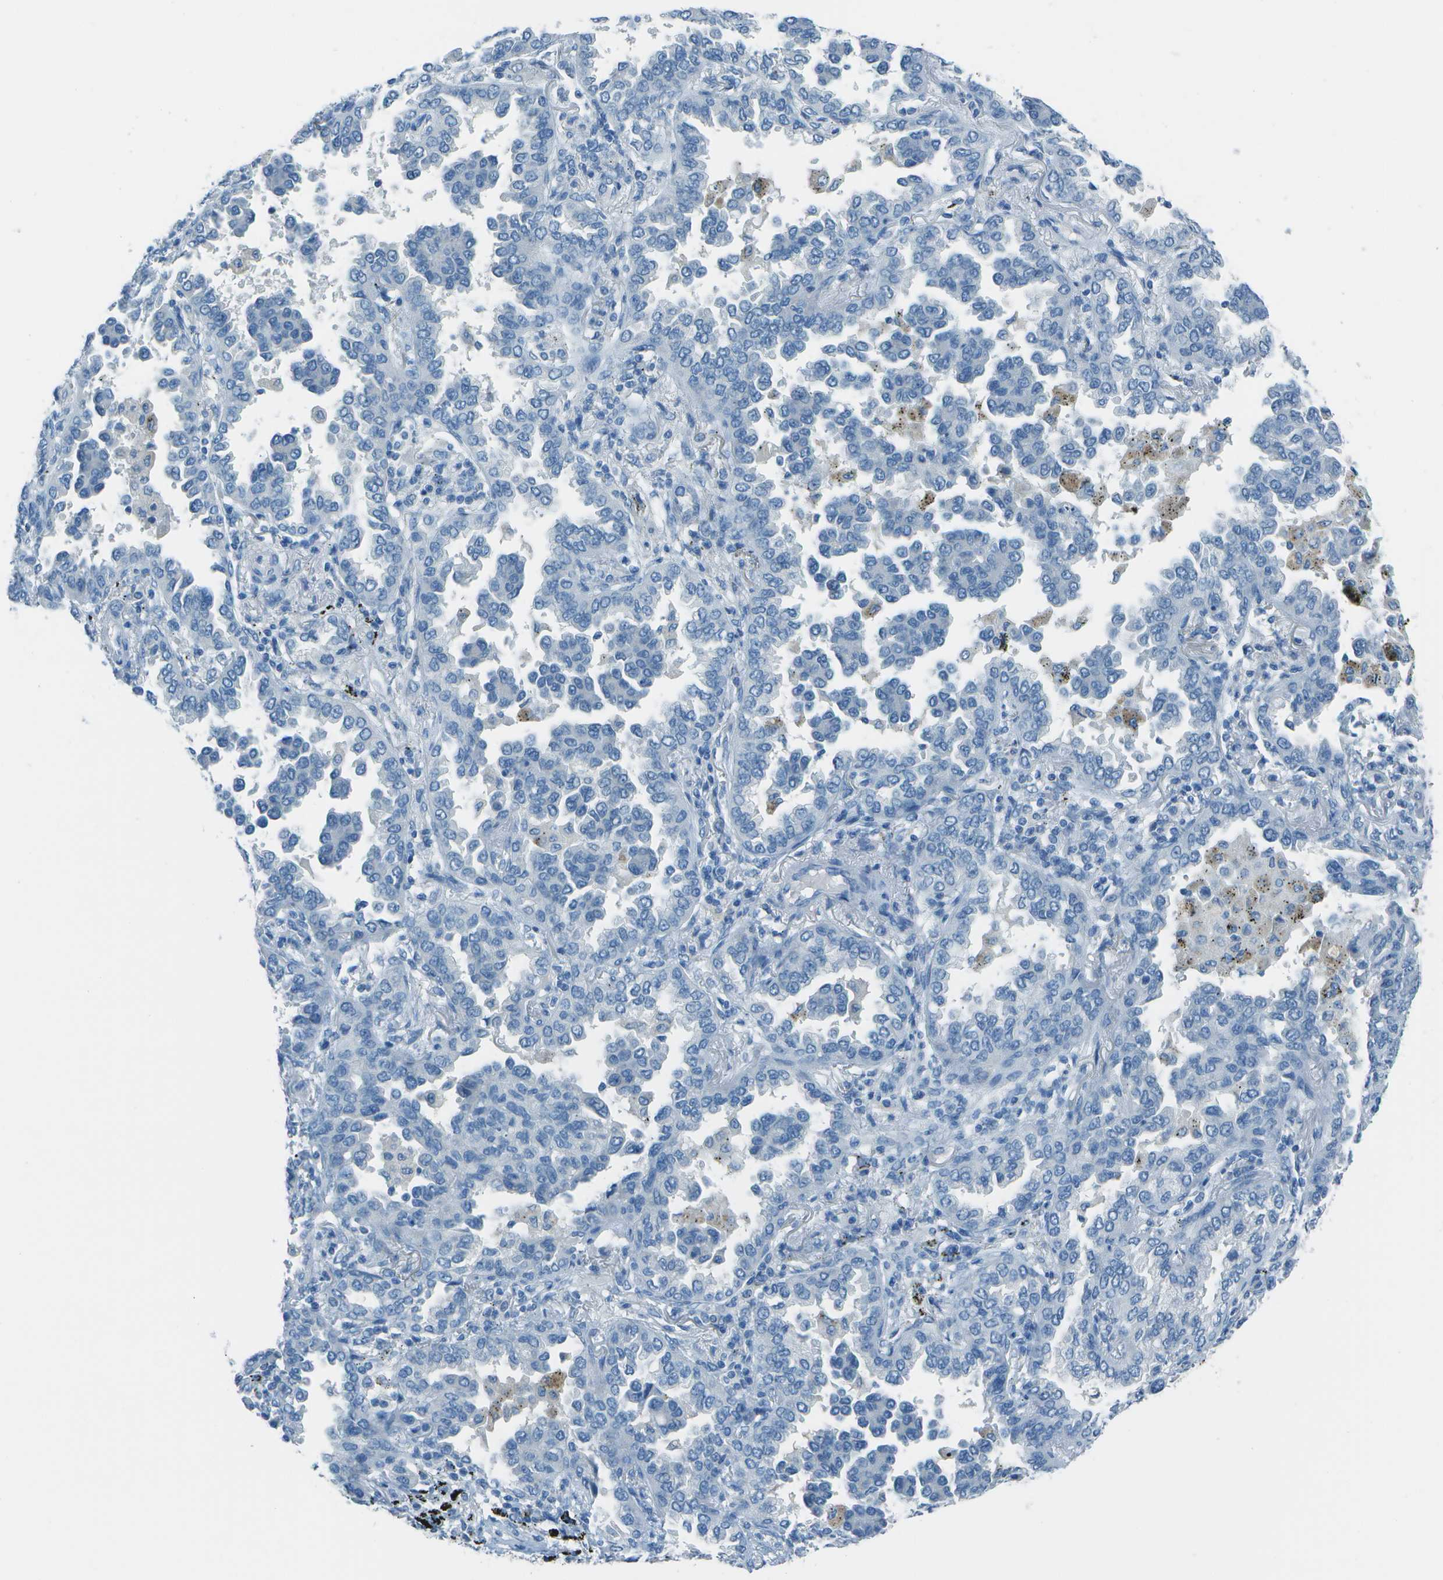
{"staining": {"intensity": "negative", "quantity": "none", "location": "none"}, "tissue": "lung cancer", "cell_type": "Tumor cells", "image_type": "cancer", "snomed": [{"axis": "morphology", "description": "Normal tissue, NOS"}, {"axis": "morphology", "description": "Adenocarcinoma, NOS"}, {"axis": "topography", "description": "Lung"}], "caption": "DAB immunohistochemical staining of human lung adenocarcinoma shows no significant expression in tumor cells.", "gene": "FGF1", "patient": {"sex": "male", "age": 59}}